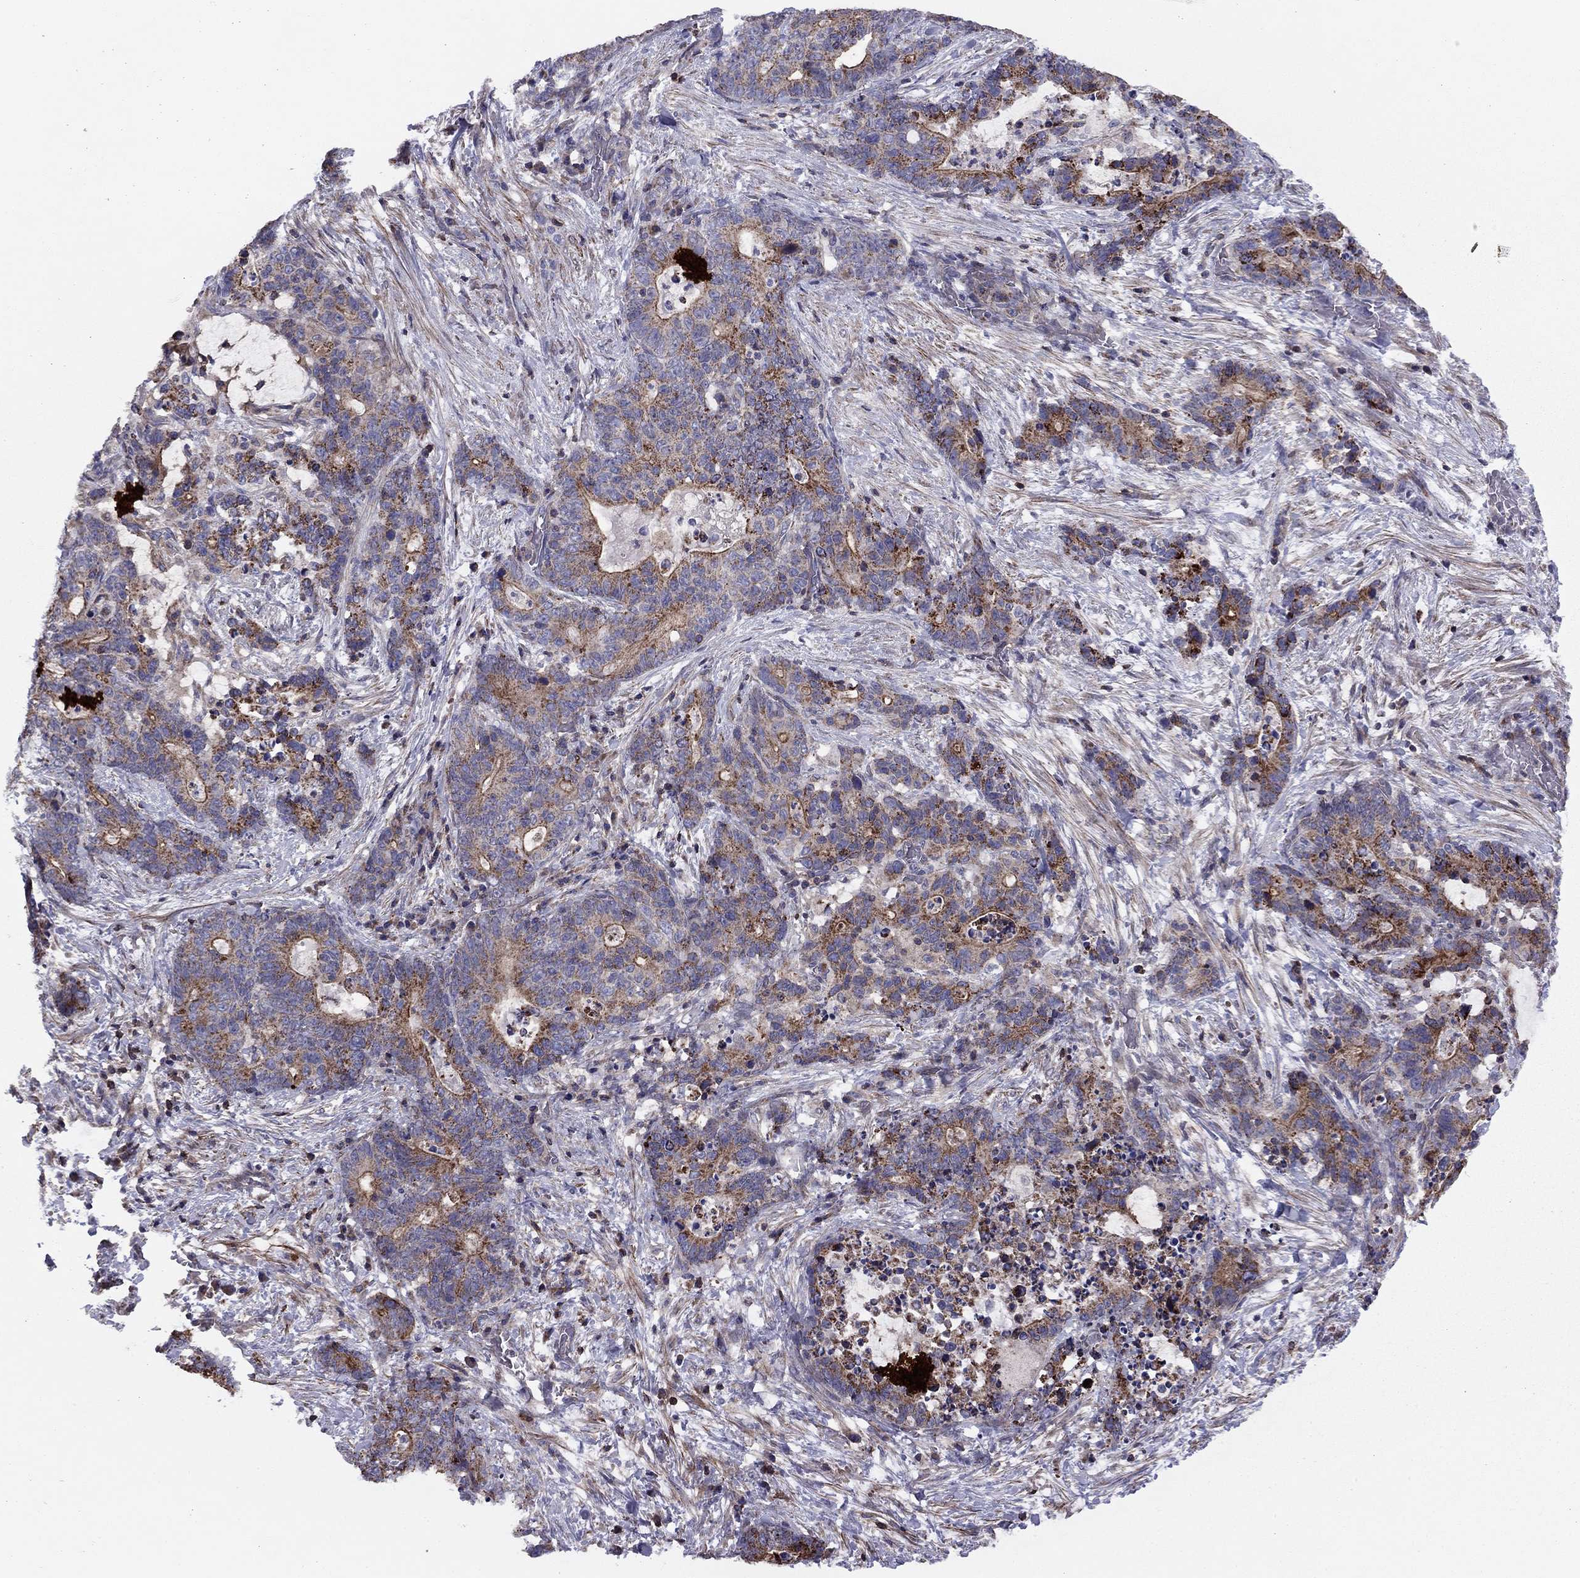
{"staining": {"intensity": "strong", "quantity": "<25%", "location": "cytoplasmic/membranous"}, "tissue": "stomach cancer", "cell_type": "Tumor cells", "image_type": "cancer", "snomed": [{"axis": "morphology", "description": "Normal tissue, NOS"}, {"axis": "morphology", "description": "Adenocarcinoma, NOS"}, {"axis": "topography", "description": "Stomach"}], "caption": "Immunohistochemical staining of stomach adenocarcinoma shows medium levels of strong cytoplasmic/membranous expression in about <25% of tumor cells.", "gene": "ALG6", "patient": {"sex": "female", "age": 64}}